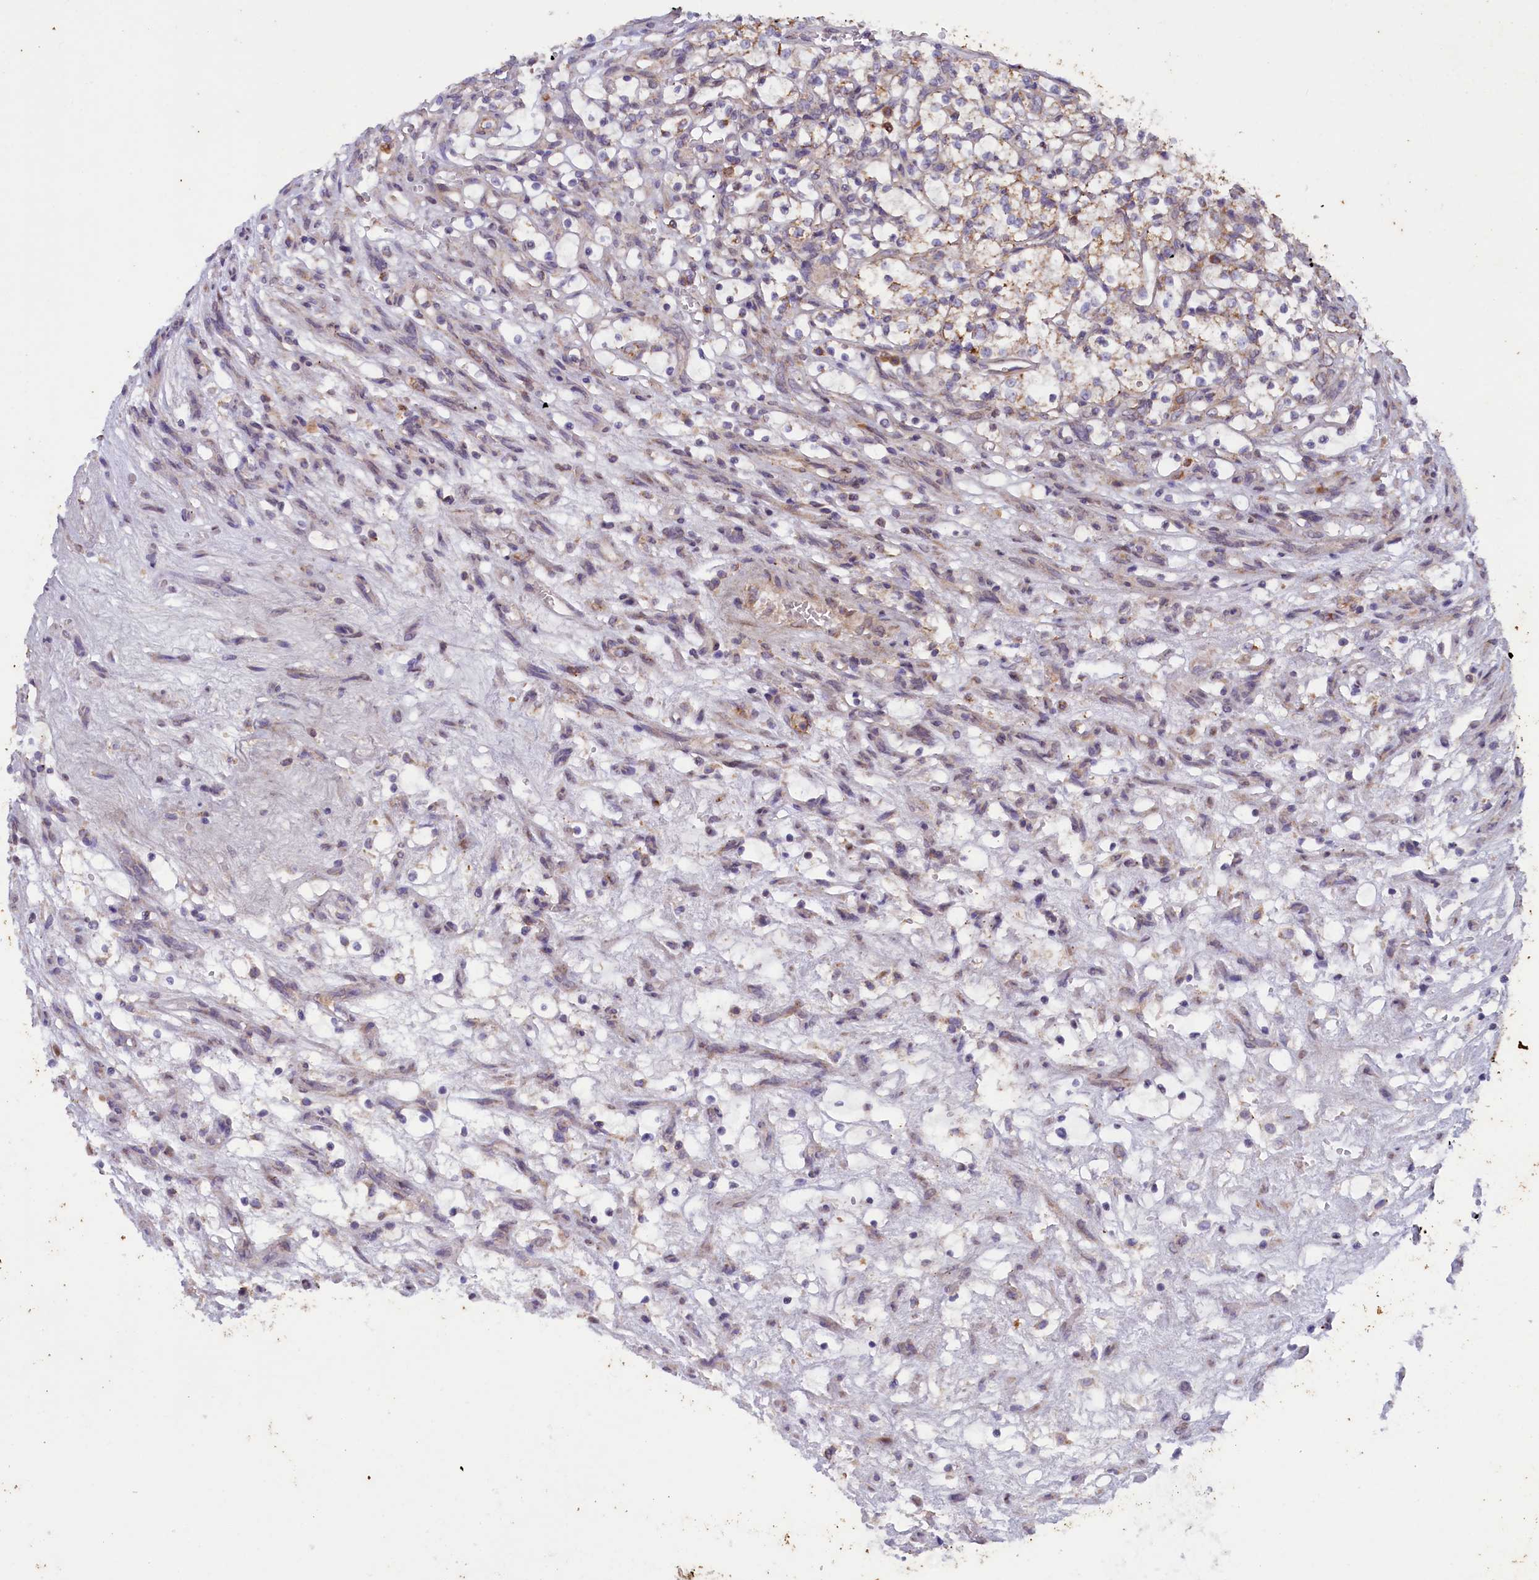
{"staining": {"intensity": "weak", "quantity": "<25%", "location": "cytoplasmic/membranous"}, "tissue": "renal cancer", "cell_type": "Tumor cells", "image_type": "cancer", "snomed": [{"axis": "morphology", "description": "Adenocarcinoma, NOS"}, {"axis": "topography", "description": "Kidney"}], "caption": "Immunohistochemistry photomicrograph of neoplastic tissue: renal cancer (adenocarcinoma) stained with DAB (3,3'-diaminobenzidine) demonstrates no significant protein expression in tumor cells. Brightfield microscopy of IHC stained with DAB (brown) and hematoxylin (blue), captured at high magnification.", "gene": "ACAD8", "patient": {"sex": "female", "age": 69}}